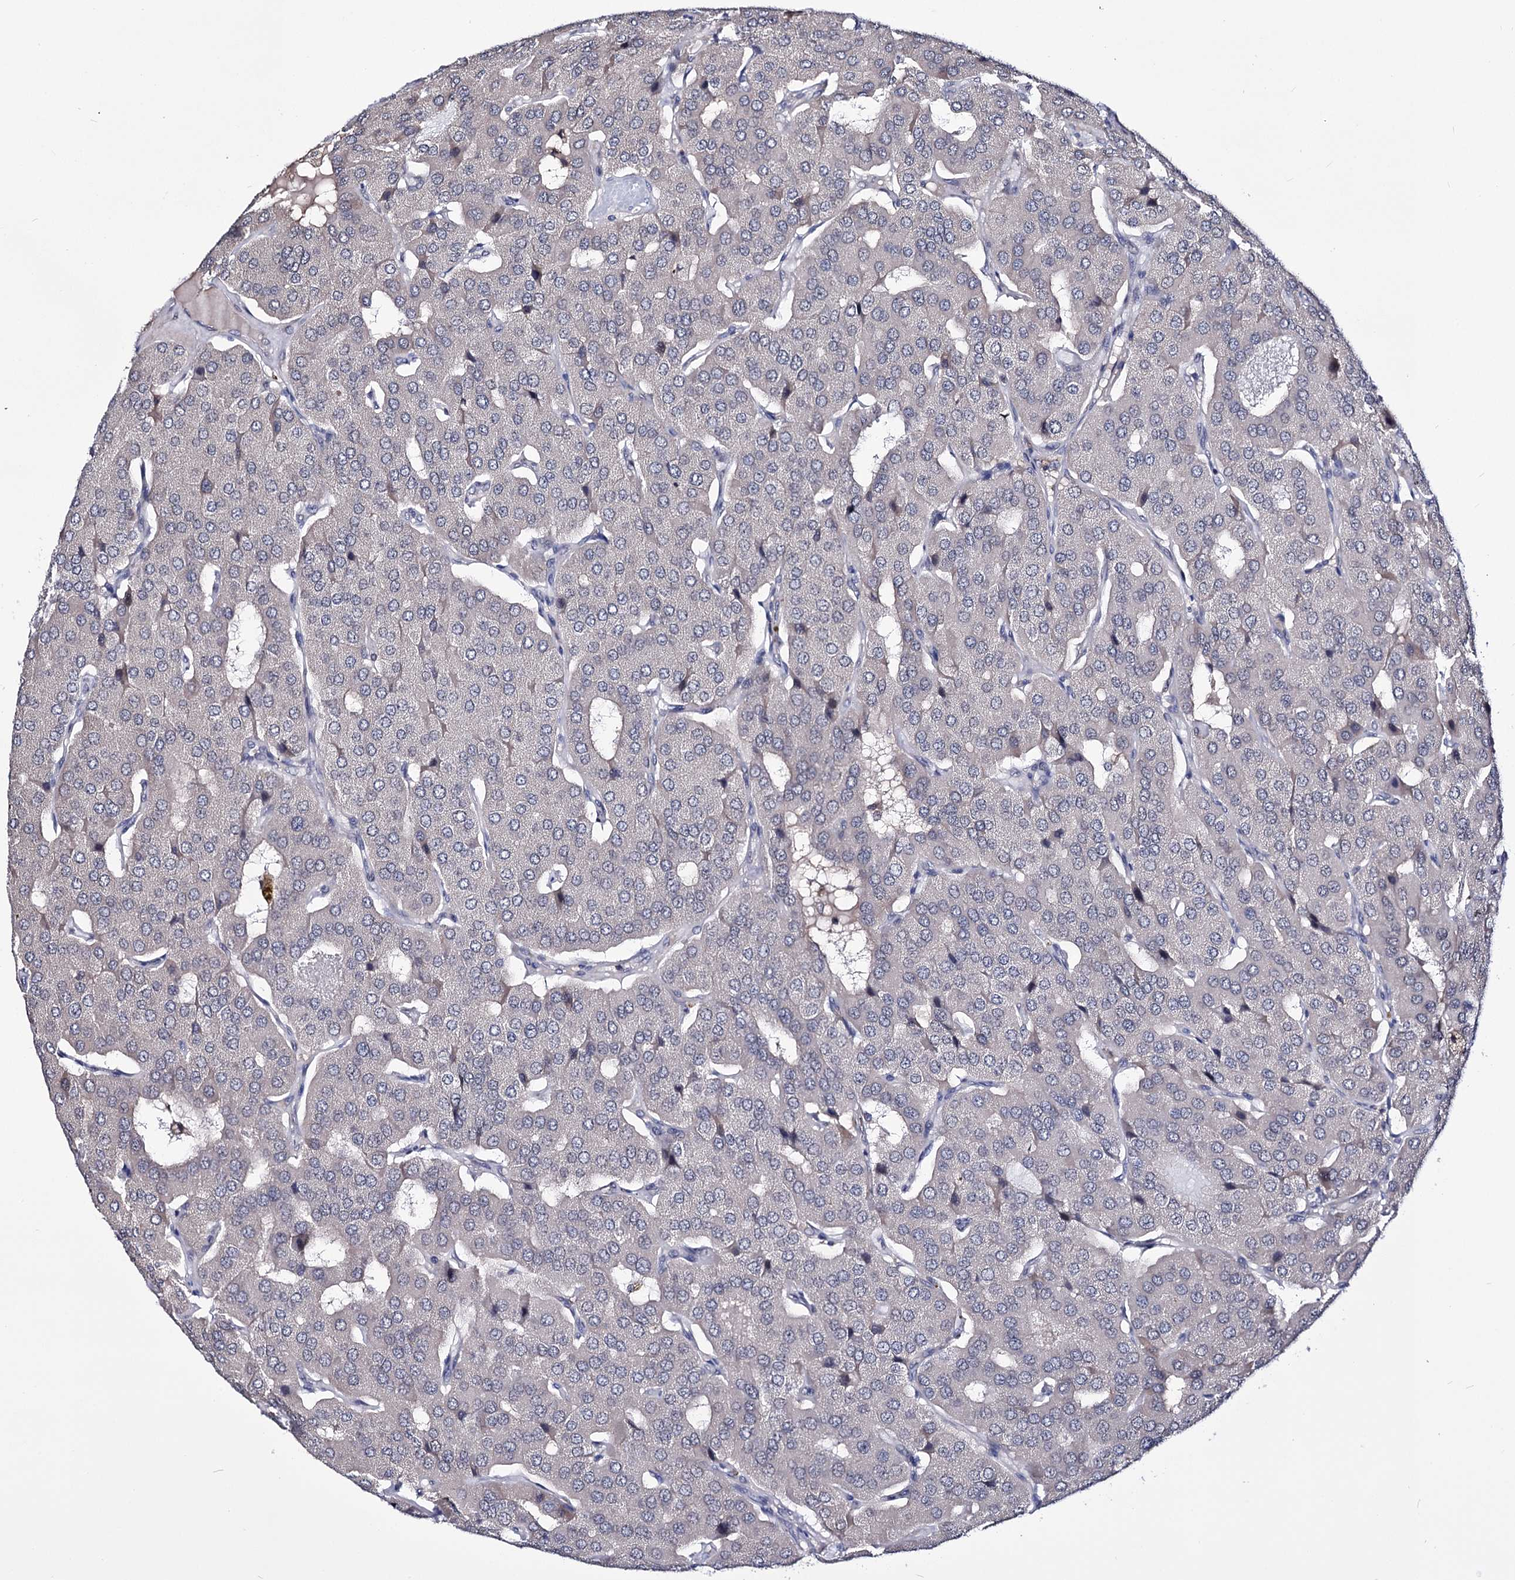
{"staining": {"intensity": "negative", "quantity": "none", "location": "none"}, "tissue": "parathyroid gland", "cell_type": "Glandular cells", "image_type": "normal", "snomed": [{"axis": "morphology", "description": "Normal tissue, NOS"}, {"axis": "morphology", "description": "Adenoma, NOS"}, {"axis": "topography", "description": "Parathyroid gland"}], "caption": "Immunohistochemistry (IHC) of unremarkable parathyroid gland shows no expression in glandular cells.", "gene": "PPRC1", "patient": {"sex": "female", "age": 86}}